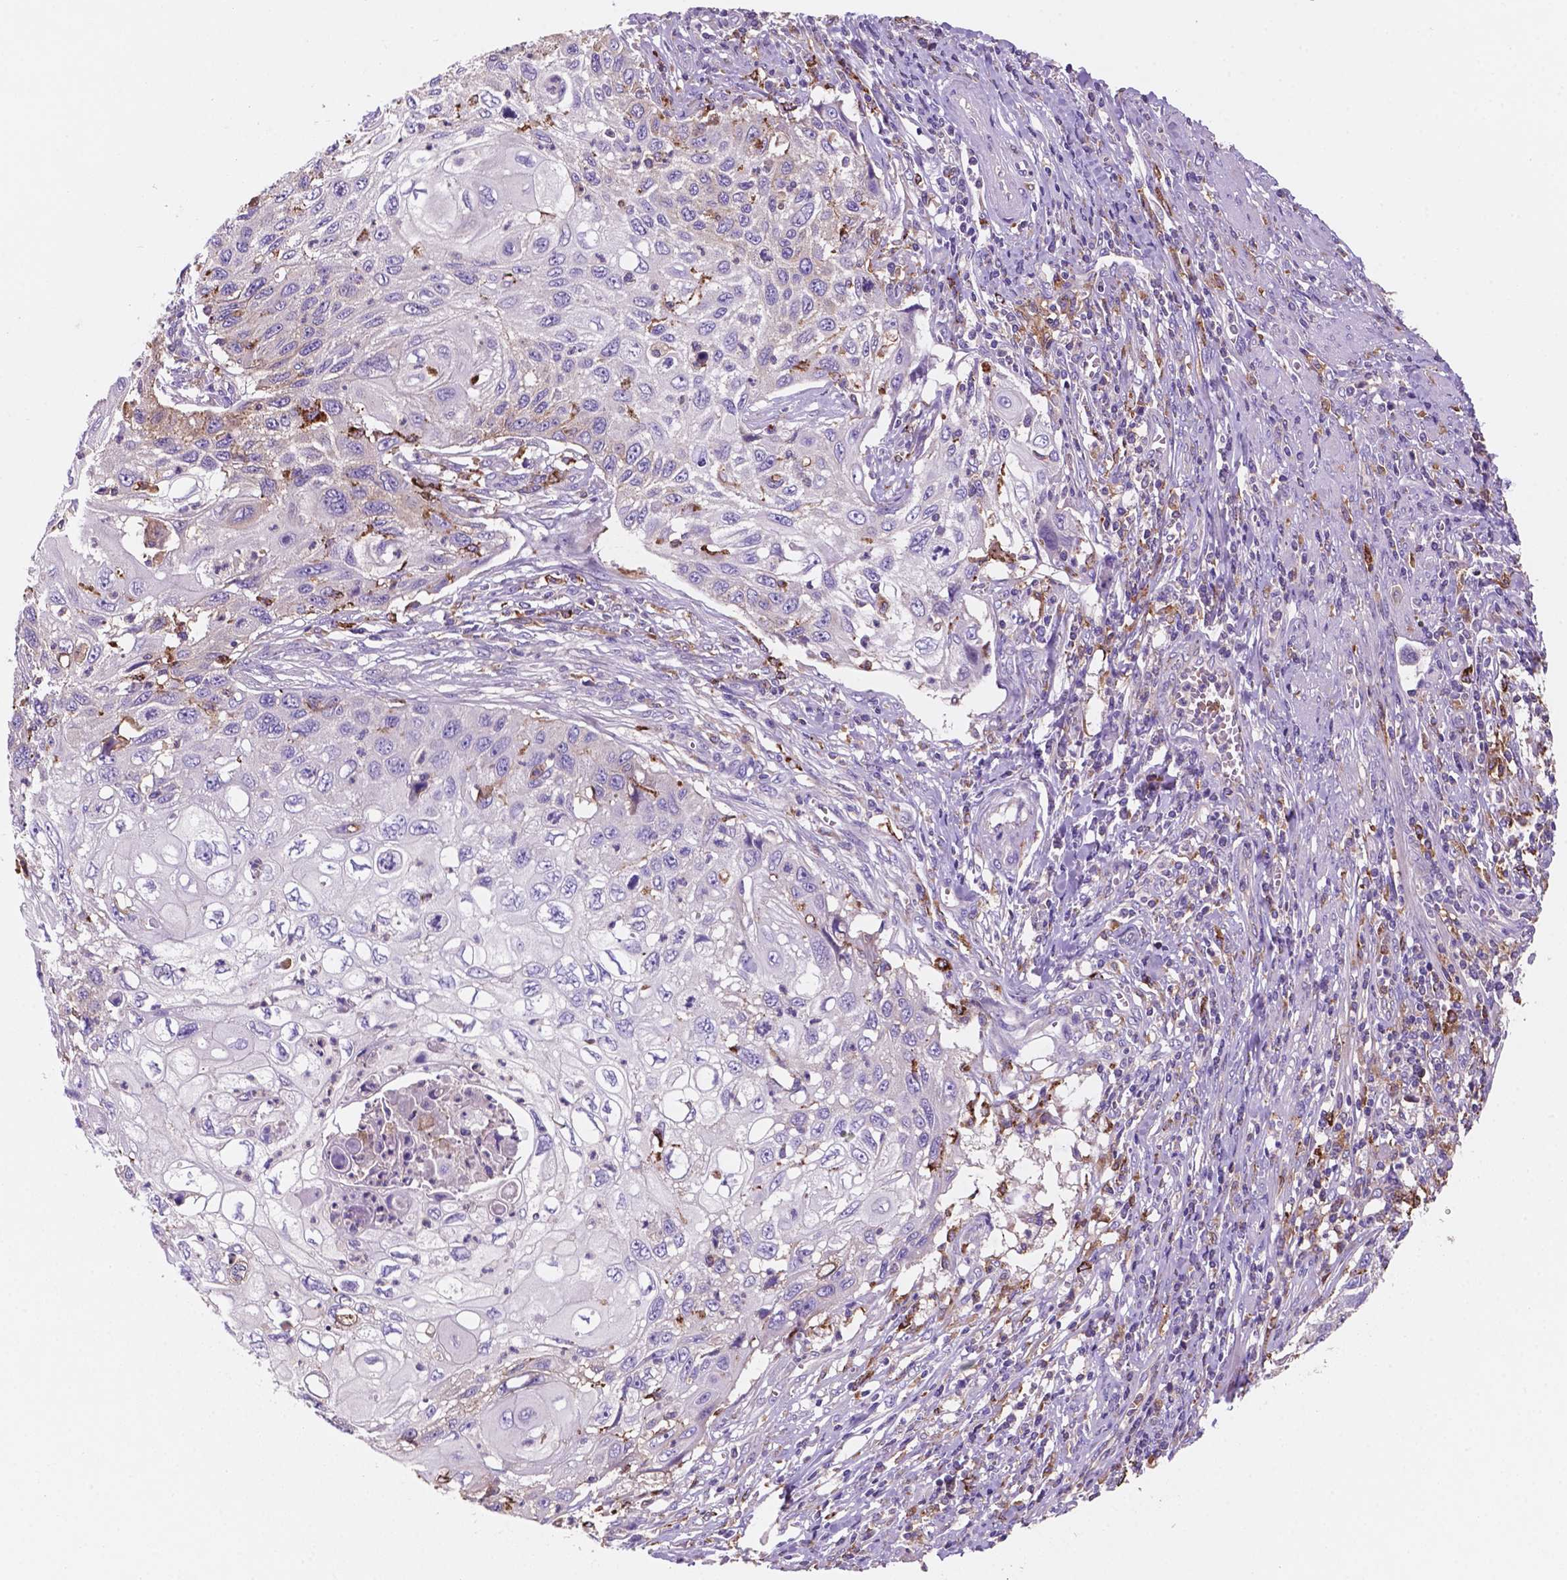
{"staining": {"intensity": "negative", "quantity": "none", "location": "none"}, "tissue": "cervical cancer", "cell_type": "Tumor cells", "image_type": "cancer", "snomed": [{"axis": "morphology", "description": "Squamous cell carcinoma, NOS"}, {"axis": "topography", "description": "Cervix"}], "caption": "Immunohistochemical staining of cervical cancer displays no significant expression in tumor cells. (DAB immunohistochemistry visualized using brightfield microscopy, high magnification).", "gene": "MKRN2OS", "patient": {"sex": "female", "age": 70}}